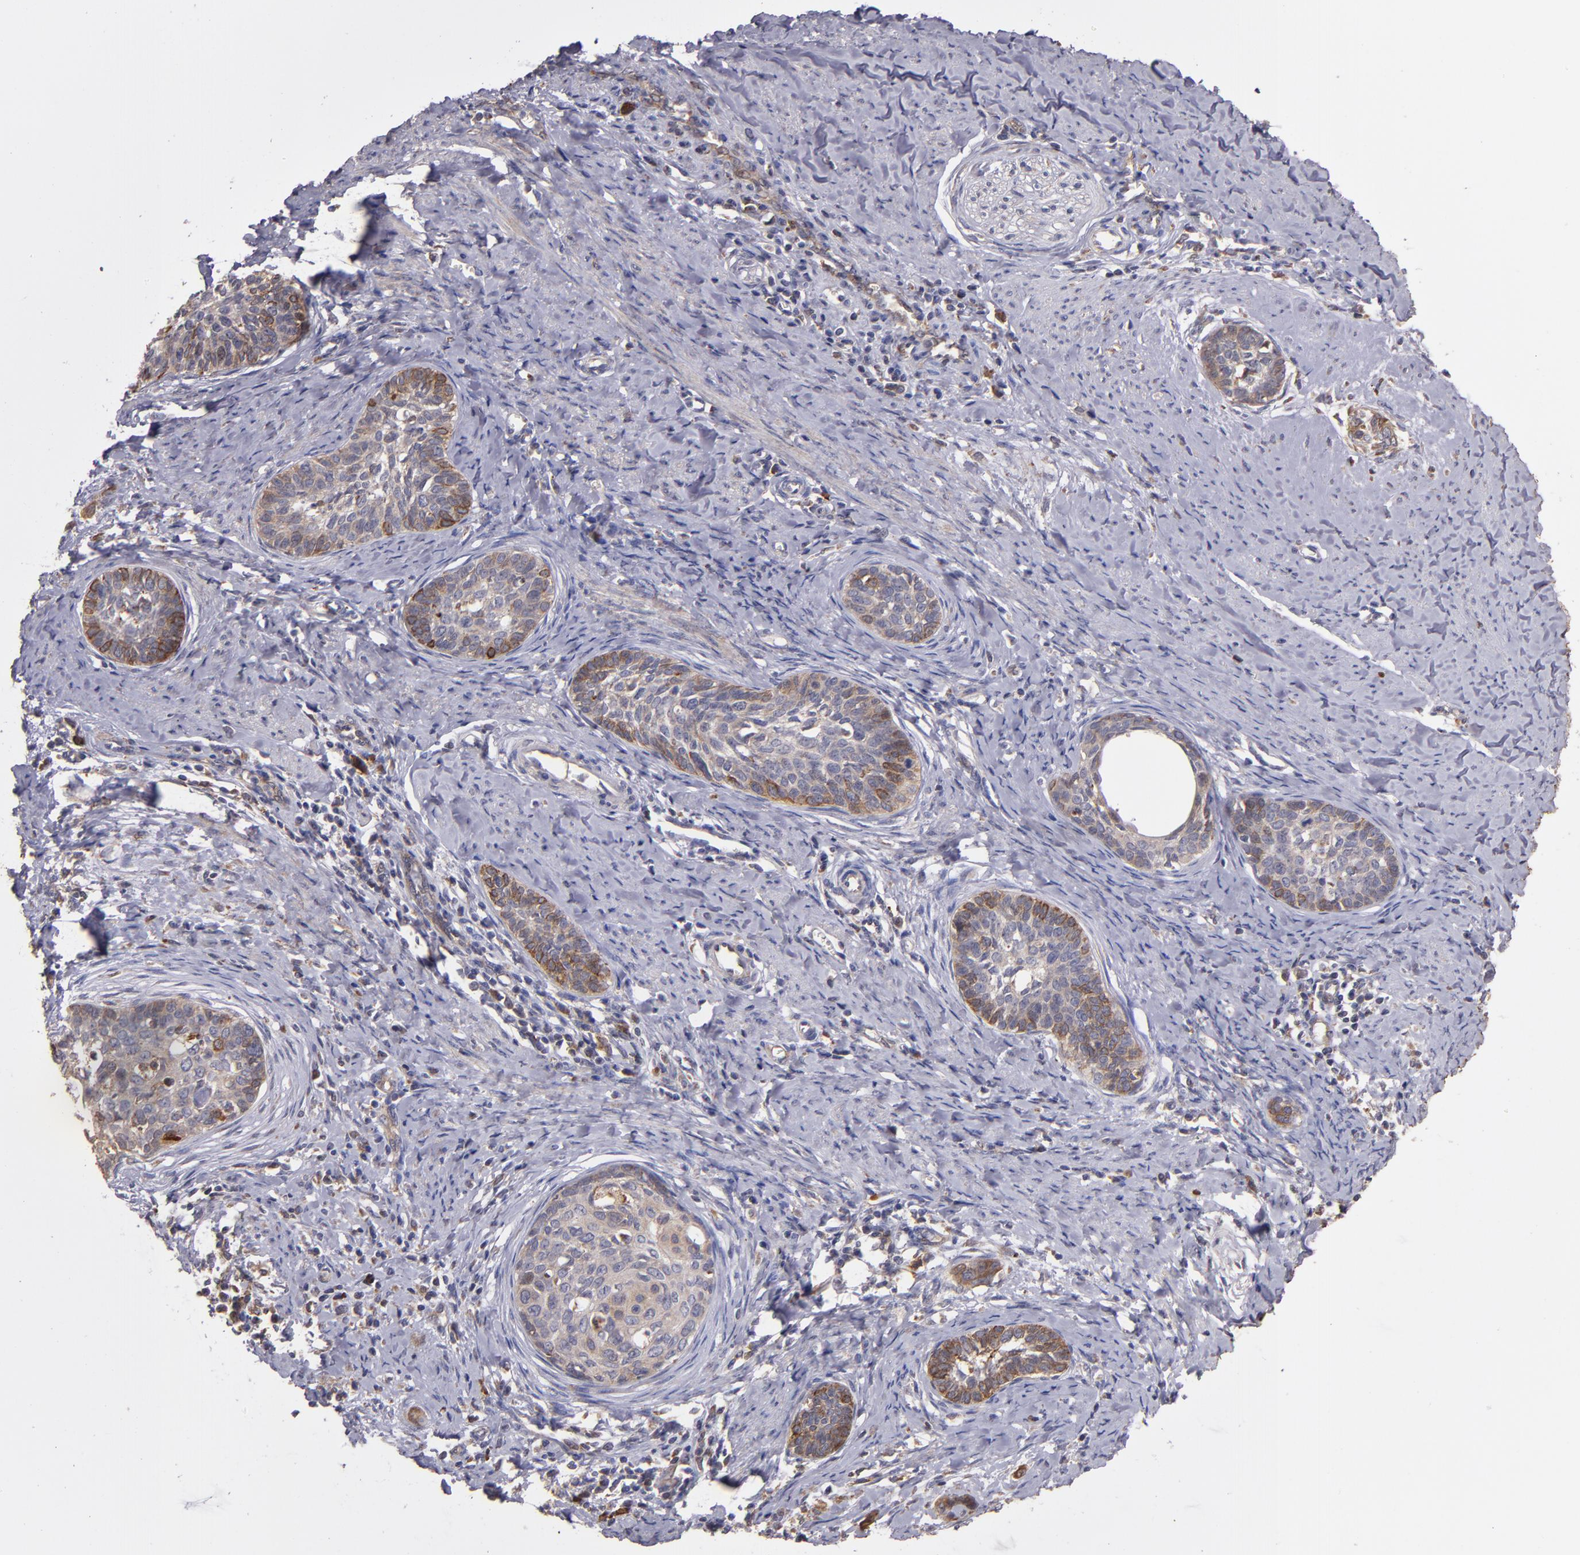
{"staining": {"intensity": "moderate", "quantity": "<25%", "location": "cytoplasmic/membranous"}, "tissue": "cervical cancer", "cell_type": "Tumor cells", "image_type": "cancer", "snomed": [{"axis": "morphology", "description": "Squamous cell carcinoma, NOS"}, {"axis": "topography", "description": "Cervix"}], "caption": "Immunohistochemical staining of cervical cancer displays moderate cytoplasmic/membranous protein positivity in approximately <25% of tumor cells. (Stains: DAB in brown, nuclei in blue, Microscopy: brightfield microscopy at high magnification).", "gene": "IFIH1", "patient": {"sex": "female", "age": 33}}